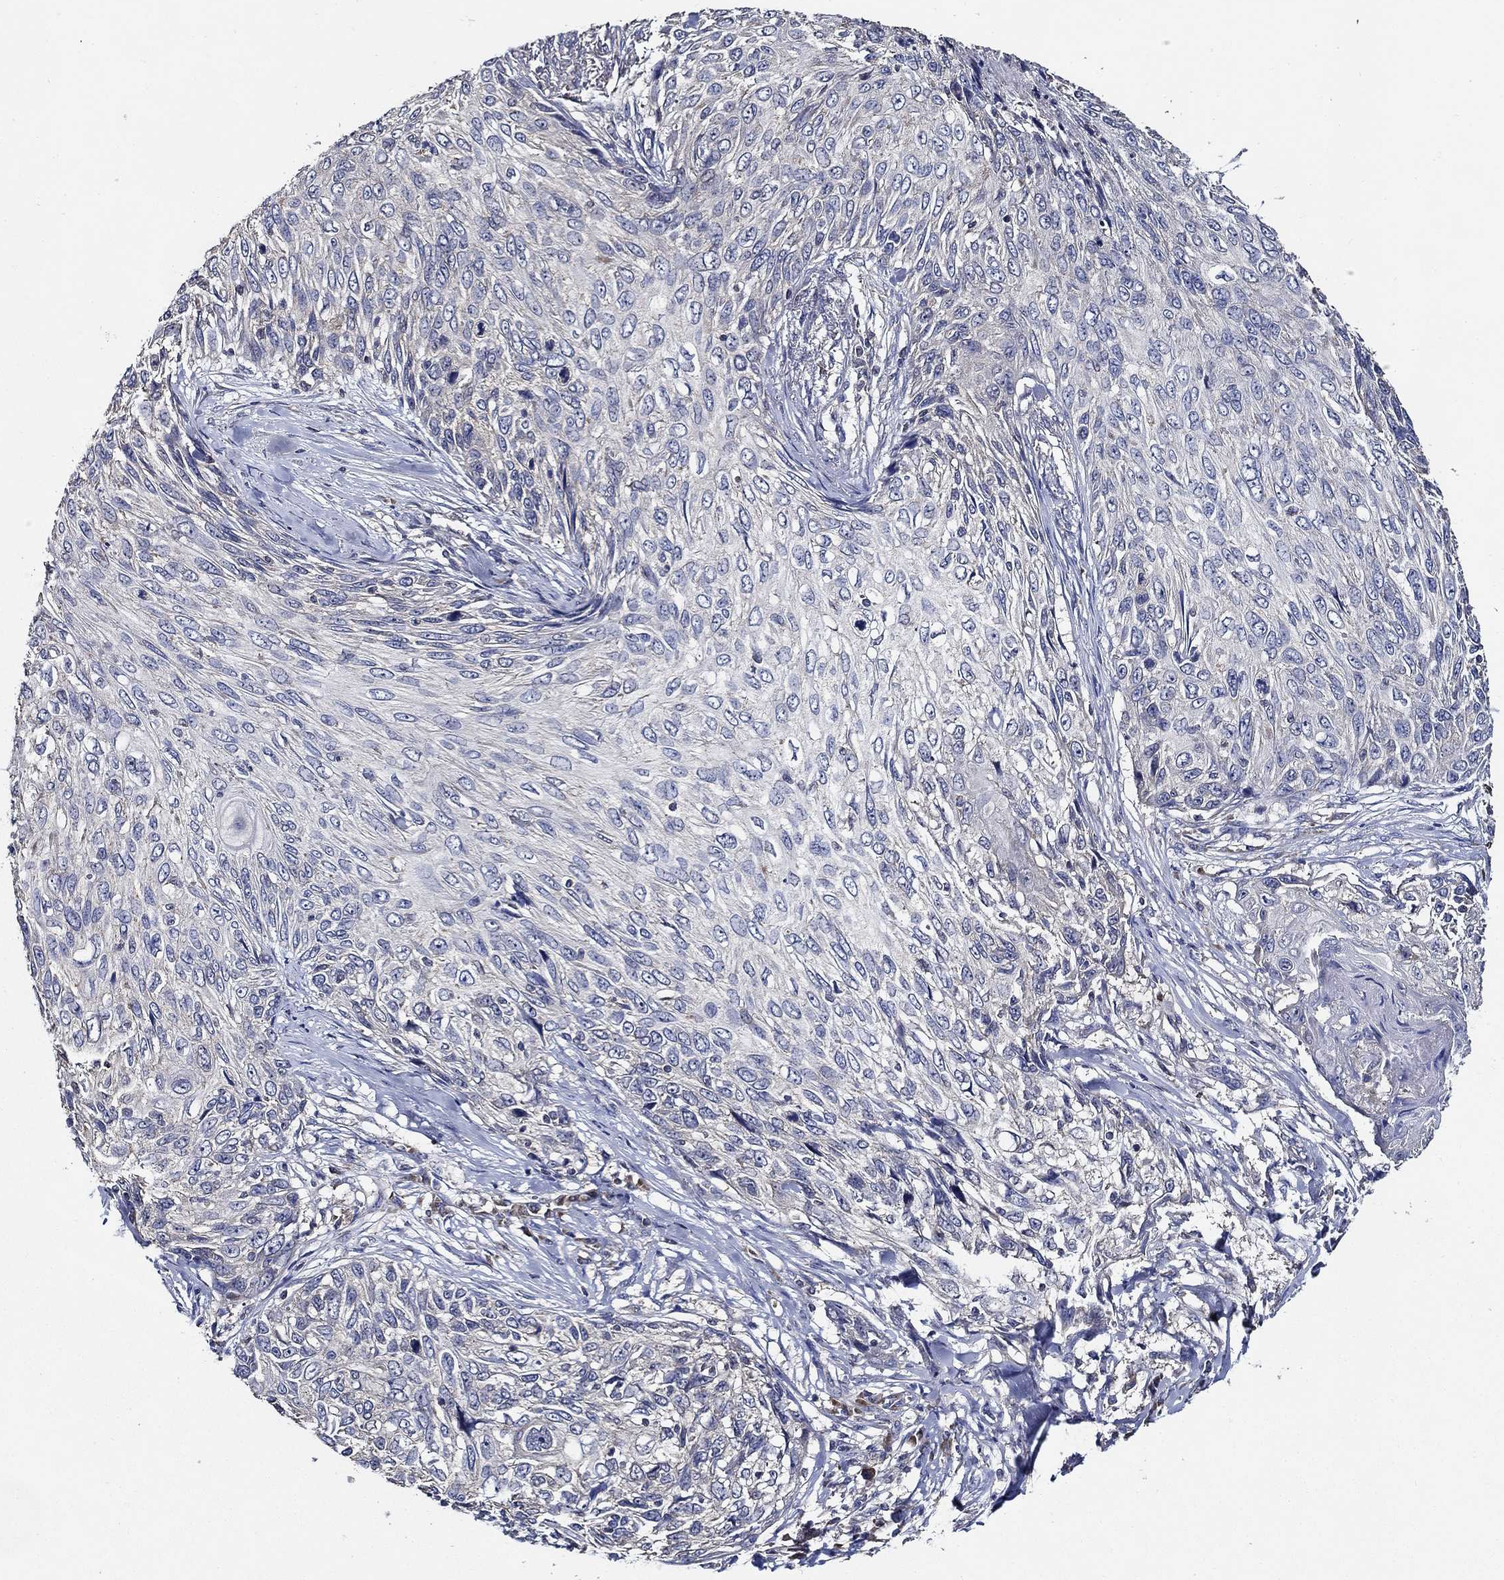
{"staining": {"intensity": "negative", "quantity": "none", "location": "none"}, "tissue": "skin cancer", "cell_type": "Tumor cells", "image_type": "cancer", "snomed": [{"axis": "morphology", "description": "Squamous cell carcinoma, NOS"}, {"axis": "topography", "description": "Skin"}], "caption": "IHC histopathology image of human skin cancer stained for a protein (brown), which reveals no staining in tumor cells.", "gene": "WDR53", "patient": {"sex": "male", "age": 92}}